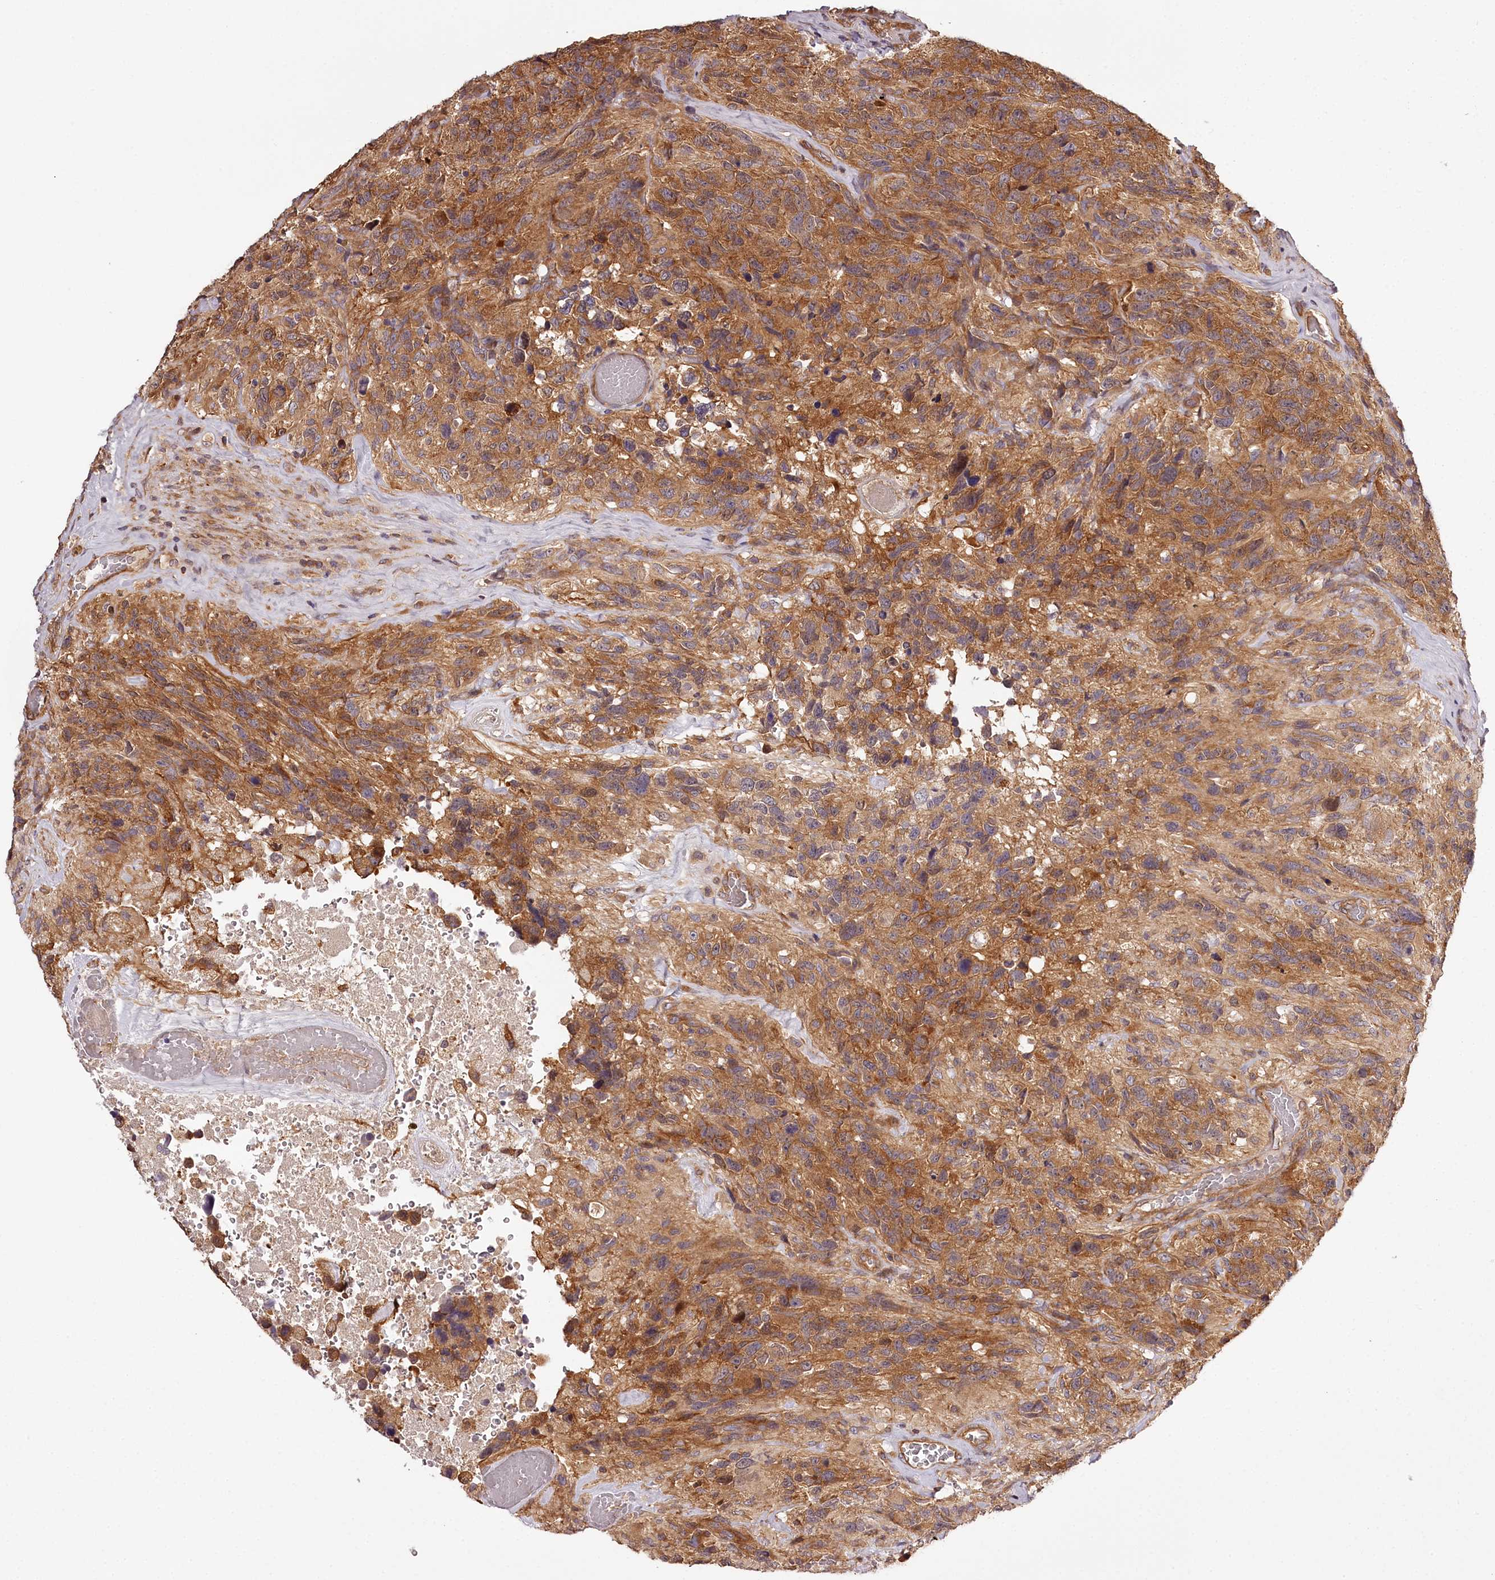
{"staining": {"intensity": "moderate", "quantity": ">75%", "location": "cytoplasmic/membranous"}, "tissue": "glioma", "cell_type": "Tumor cells", "image_type": "cancer", "snomed": [{"axis": "morphology", "description": "Glioma, malignant, High grade"}, {"axis": "topography", "description": "Brain"}], "caption": "IHC image of human malignant glioma (high-grade) stained for a protein (brown), which reveals medium levels of moderate cytoplasmic/membranous positivity in about >75% of tumor cells.", "gene": "TARS1", "patient": {"sex": "male", "age": 69}}